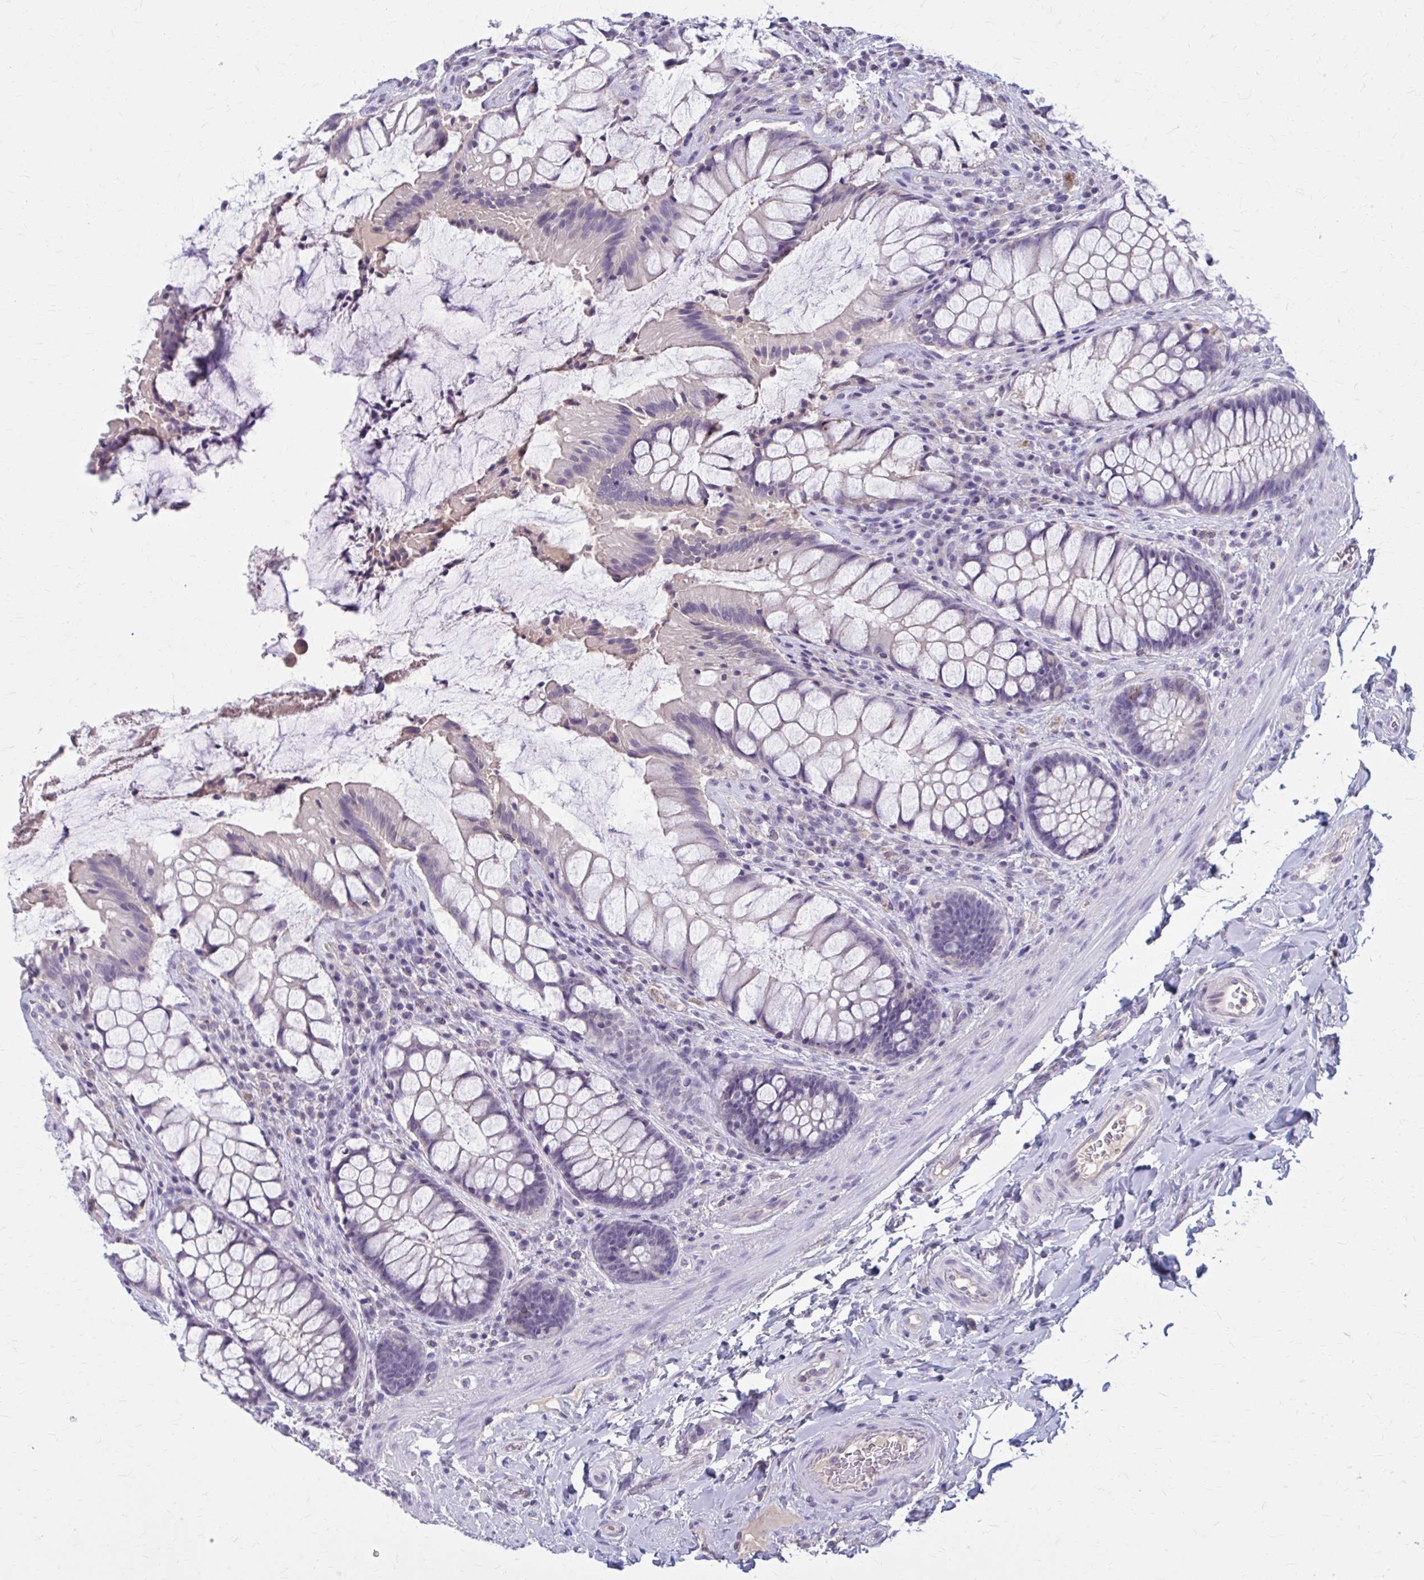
{"staining": {"intensity": "negative", "quantity": "none", "location": "none"}, "tissue": "rectum", "cell_type": "Glandular cells", "image_type": "normal", "snomed": [{"axis": "morphology", "description": "Normal tissue, NOS"}, {"axis": "topography", "description": "Rectum"}], "caption": "Immunohistochemical staining of unremarkable human rectum shows no significant expression in glandular cells. Brightfield microscopy of immunohistochemistry (IHC) stained with DAB (3,3'-diaminobenzidine) (brown) and hematoxylin (blue), captured at high magnification.", "gene": "OR4A47", "patient": {"sex": "female", "age": 58}}